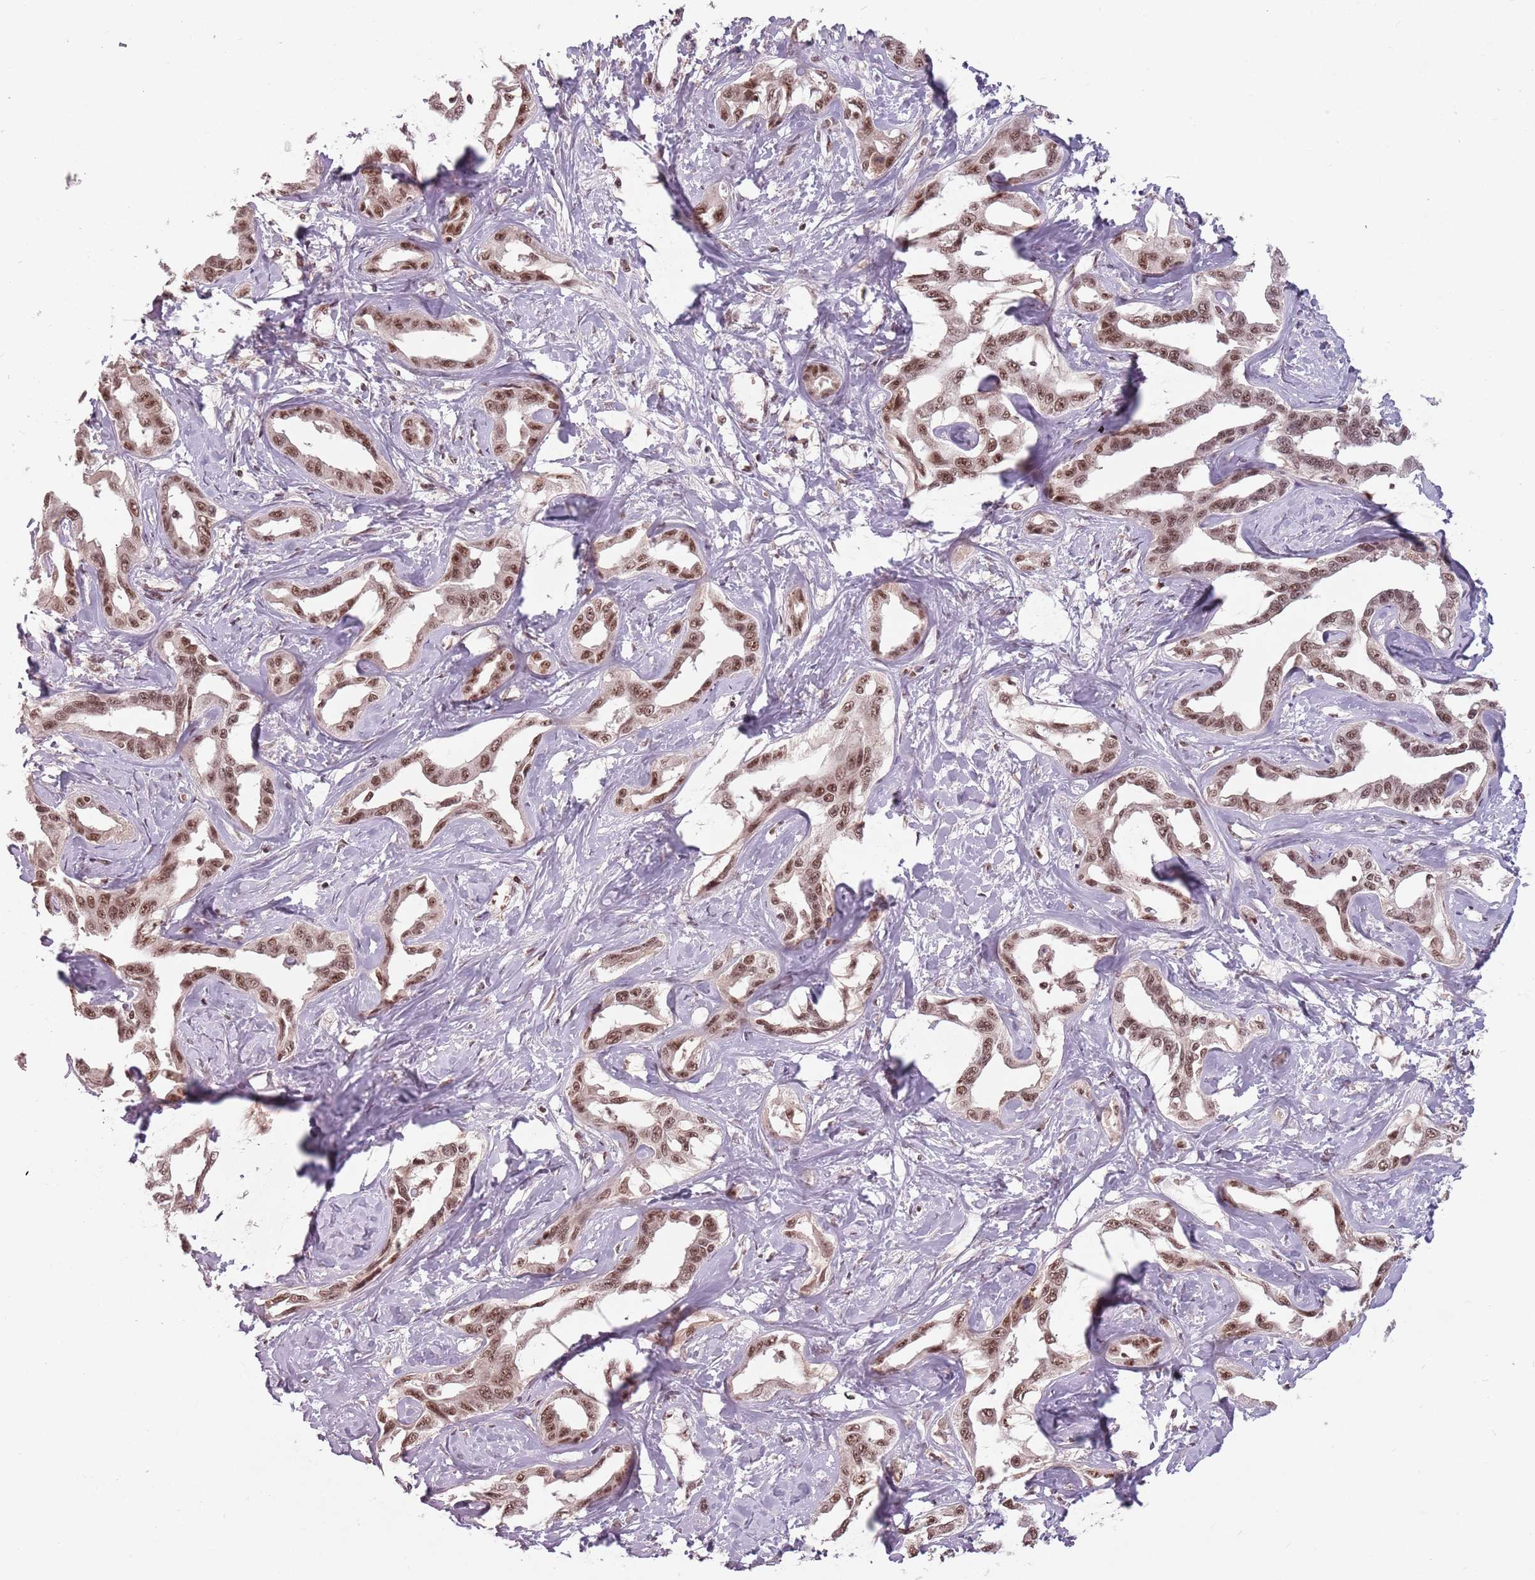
{"staining": {"intensity": "moderate", "quantity": ">75%", "location": "nuclear"}, "tissue": "liver cancer", "cell_type": "Tumor cells", "image_type": "cancer", "snomed": [{"axis": "morphology", "description": "Cholangiocarcinoma"}, {"axis": "topography", "description": "Liver"}], "caption": "Tumor cells reveal medium levels of moderate nuclear staining in about >75% of cells in liver cancer (cholangiocarcinoma).", "gene": "NCBP1", "patient": {"sex": "male", "age": 59}}